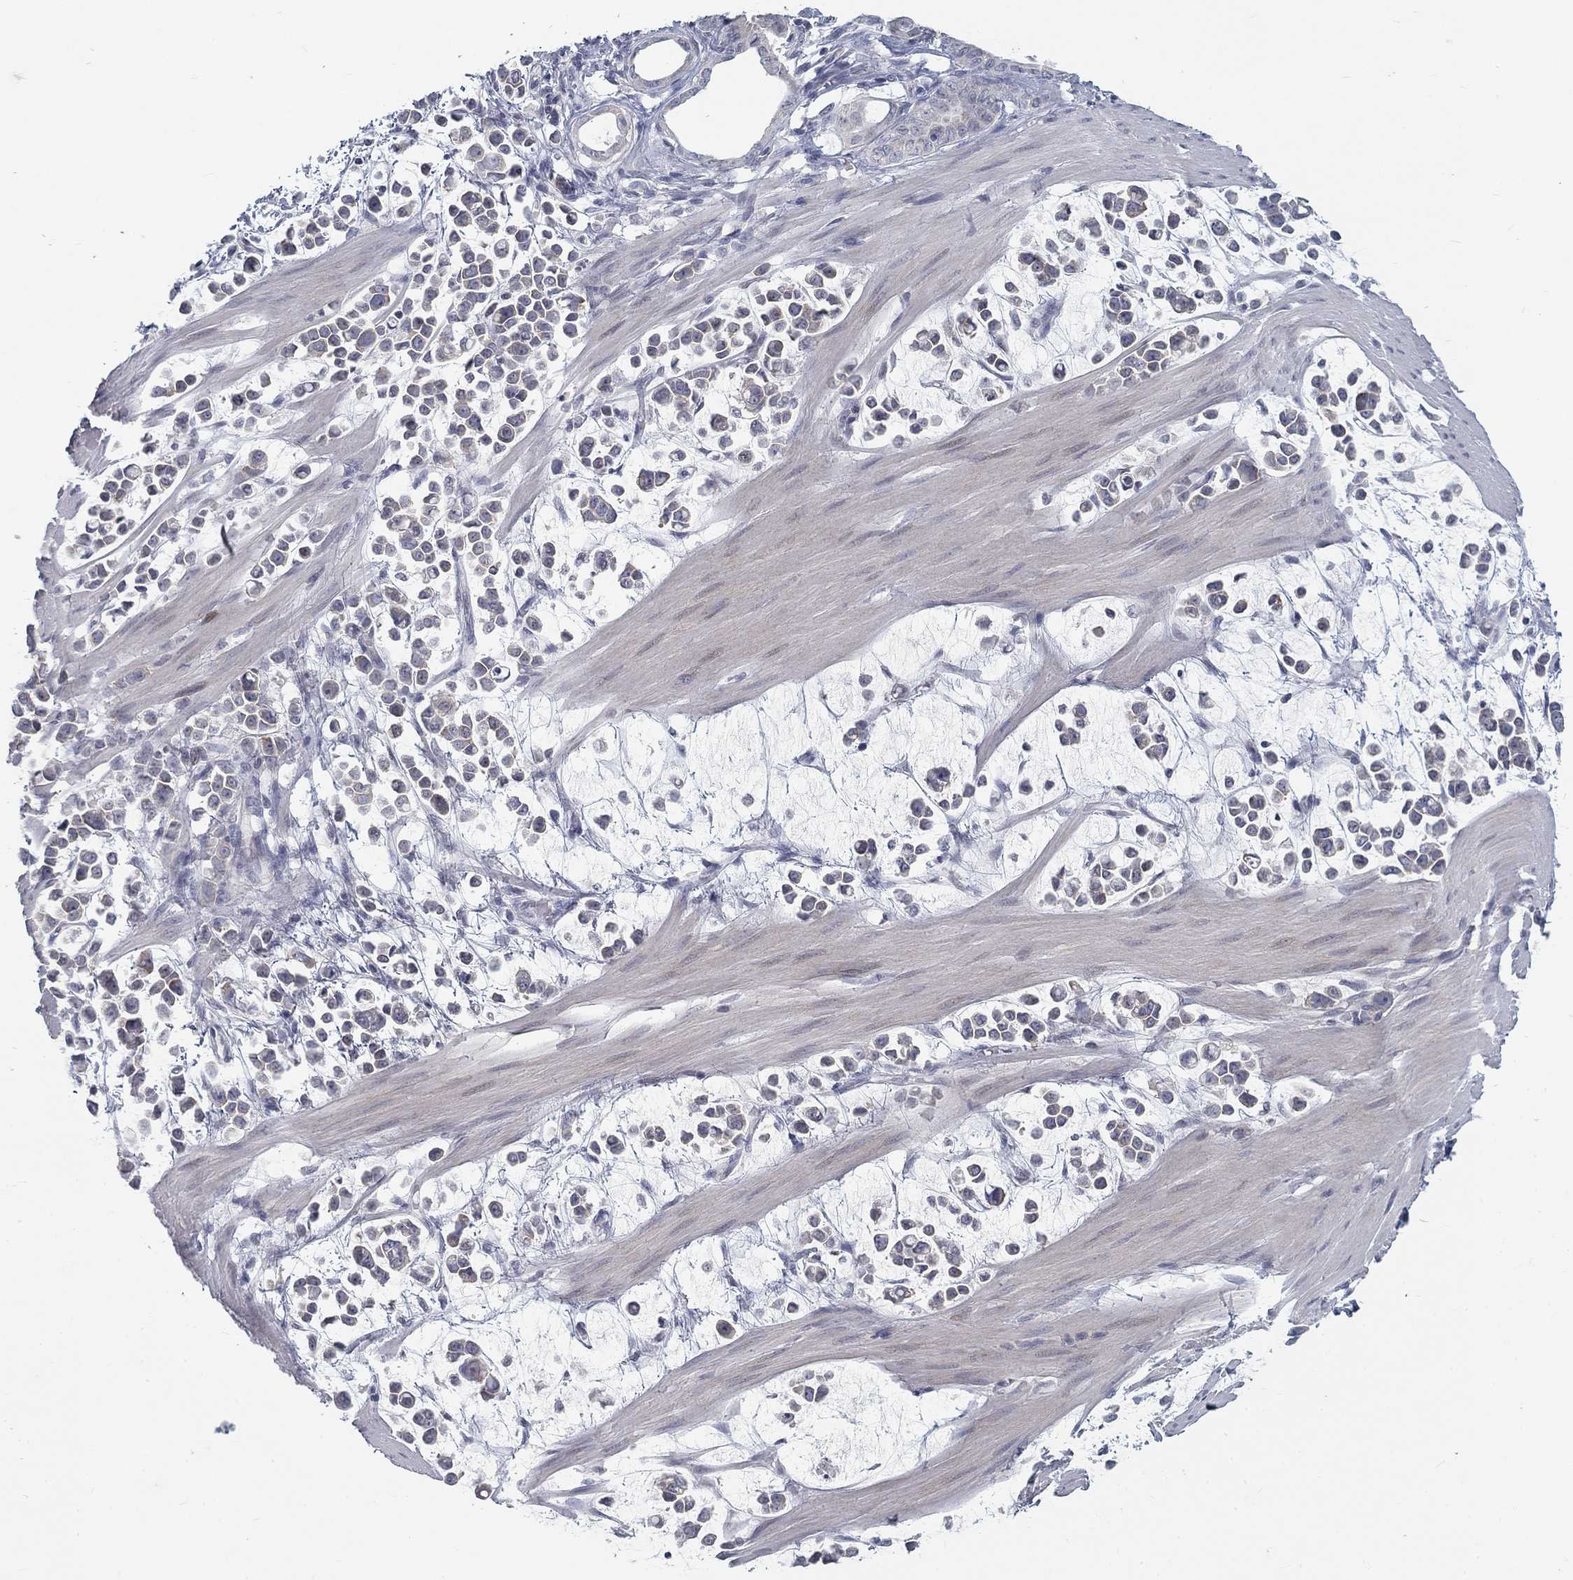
{"staining": {"intensity": "negative", "quantity": "none", "location": "none"}, "tissue": "stomach cancer", "cell_type": "Tumor cells", "image_type": "cancer", "snomed": [{"axis": "morphology", "description": "Adenocarcinoma, NOS"}, {"axis": "topography", "description": "Stomach"}], "caption": "Tumor cells are negative for brown protein staining in stomach cancer.", "gene": "ATP1A3", "patient": {"sex": "male", "age": 82}}